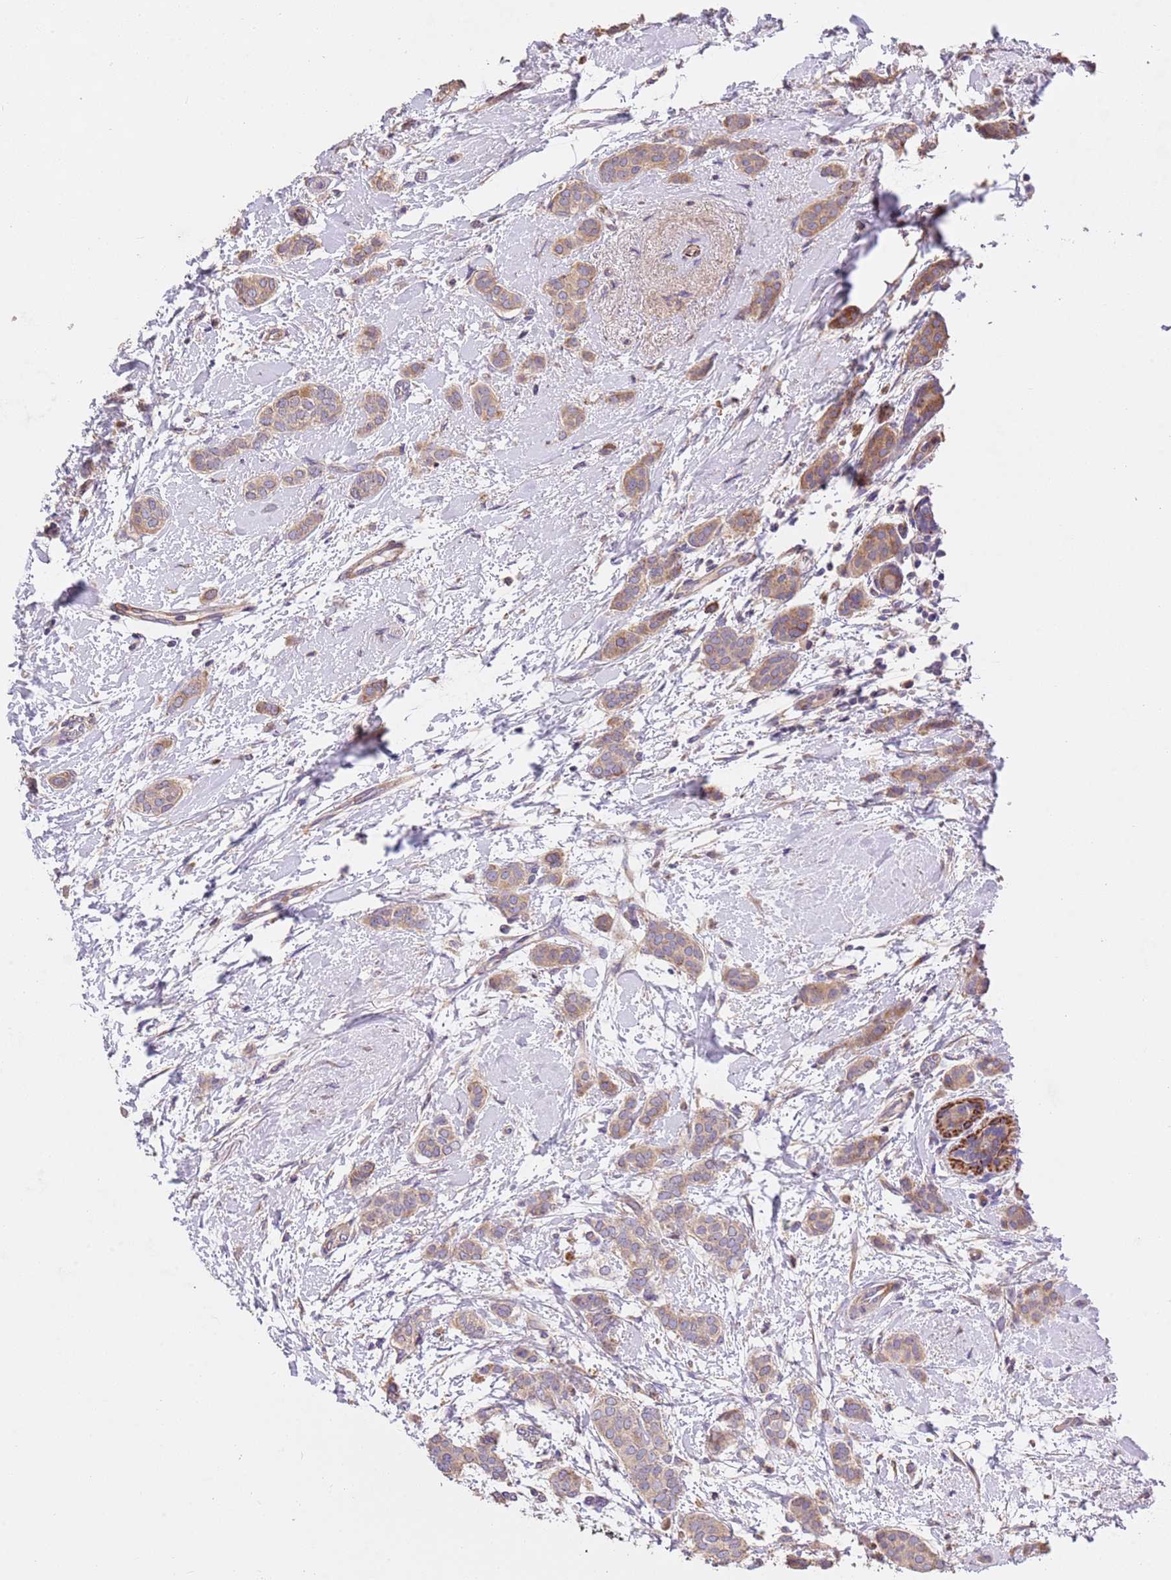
{"staining": {"intensity": "moderate", "quantity": "<25%", "location": "cytoplasmic/membranous"}, "tissue": "breast cancer", "cell_type": "Tumor cells", "image_type": "cancer", "snomed": [{"axis": "morphology", "description": "Duct carcinoma"}, {"axis": "topography", "description": "Breast"}], "caption": "Protein analysis of breast cancer (intraductal carcinoma) tissue shows moderate cytoplasmic/membranous expression in about <25% of tumor cells.", "gene": "PIGA", "patient": {"sex": "female", "age": 72}}